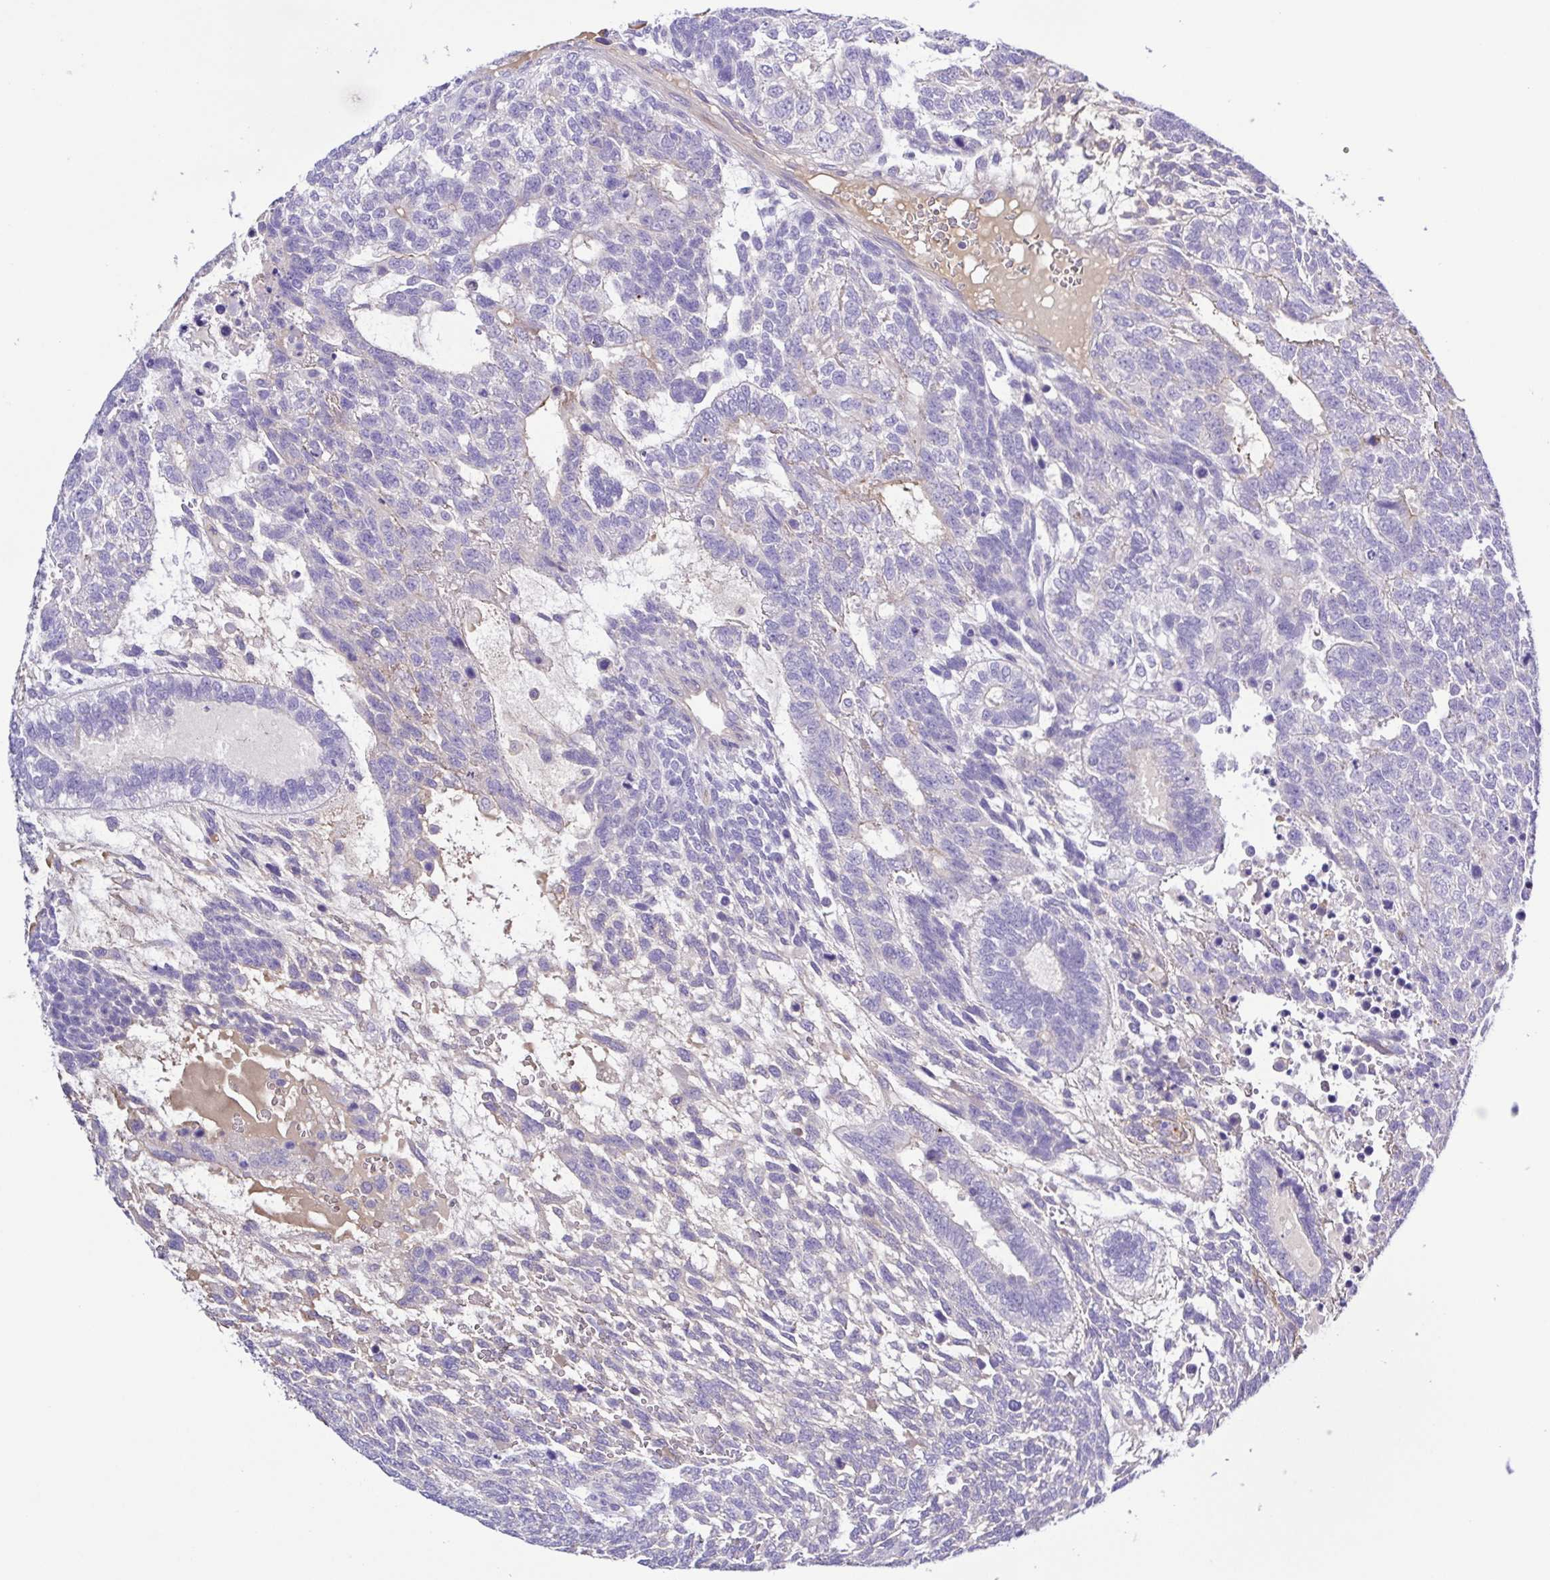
{"staining": {"intensity": "negative", "quantity": "none", "location": "none"}, "tissue": "testis cancer", "cell_type": "Tumor cells", "image_type": "cancer", "snomed": [{"axis": "morphology", "description": "Carcinoma, Embryonal, NOS"}, {"axis": "topography", "description": "Testis"}], "caption": "This image is of testis cancer (embryonal carcinoma) stained with immunohistochemistry (IHC) to label a protein in brown with the nuclei are counter-stained blue. There is no positivity in tumor cells.", "gene": "GABBR2", "patient": {"sex": "male", "age": 23}}